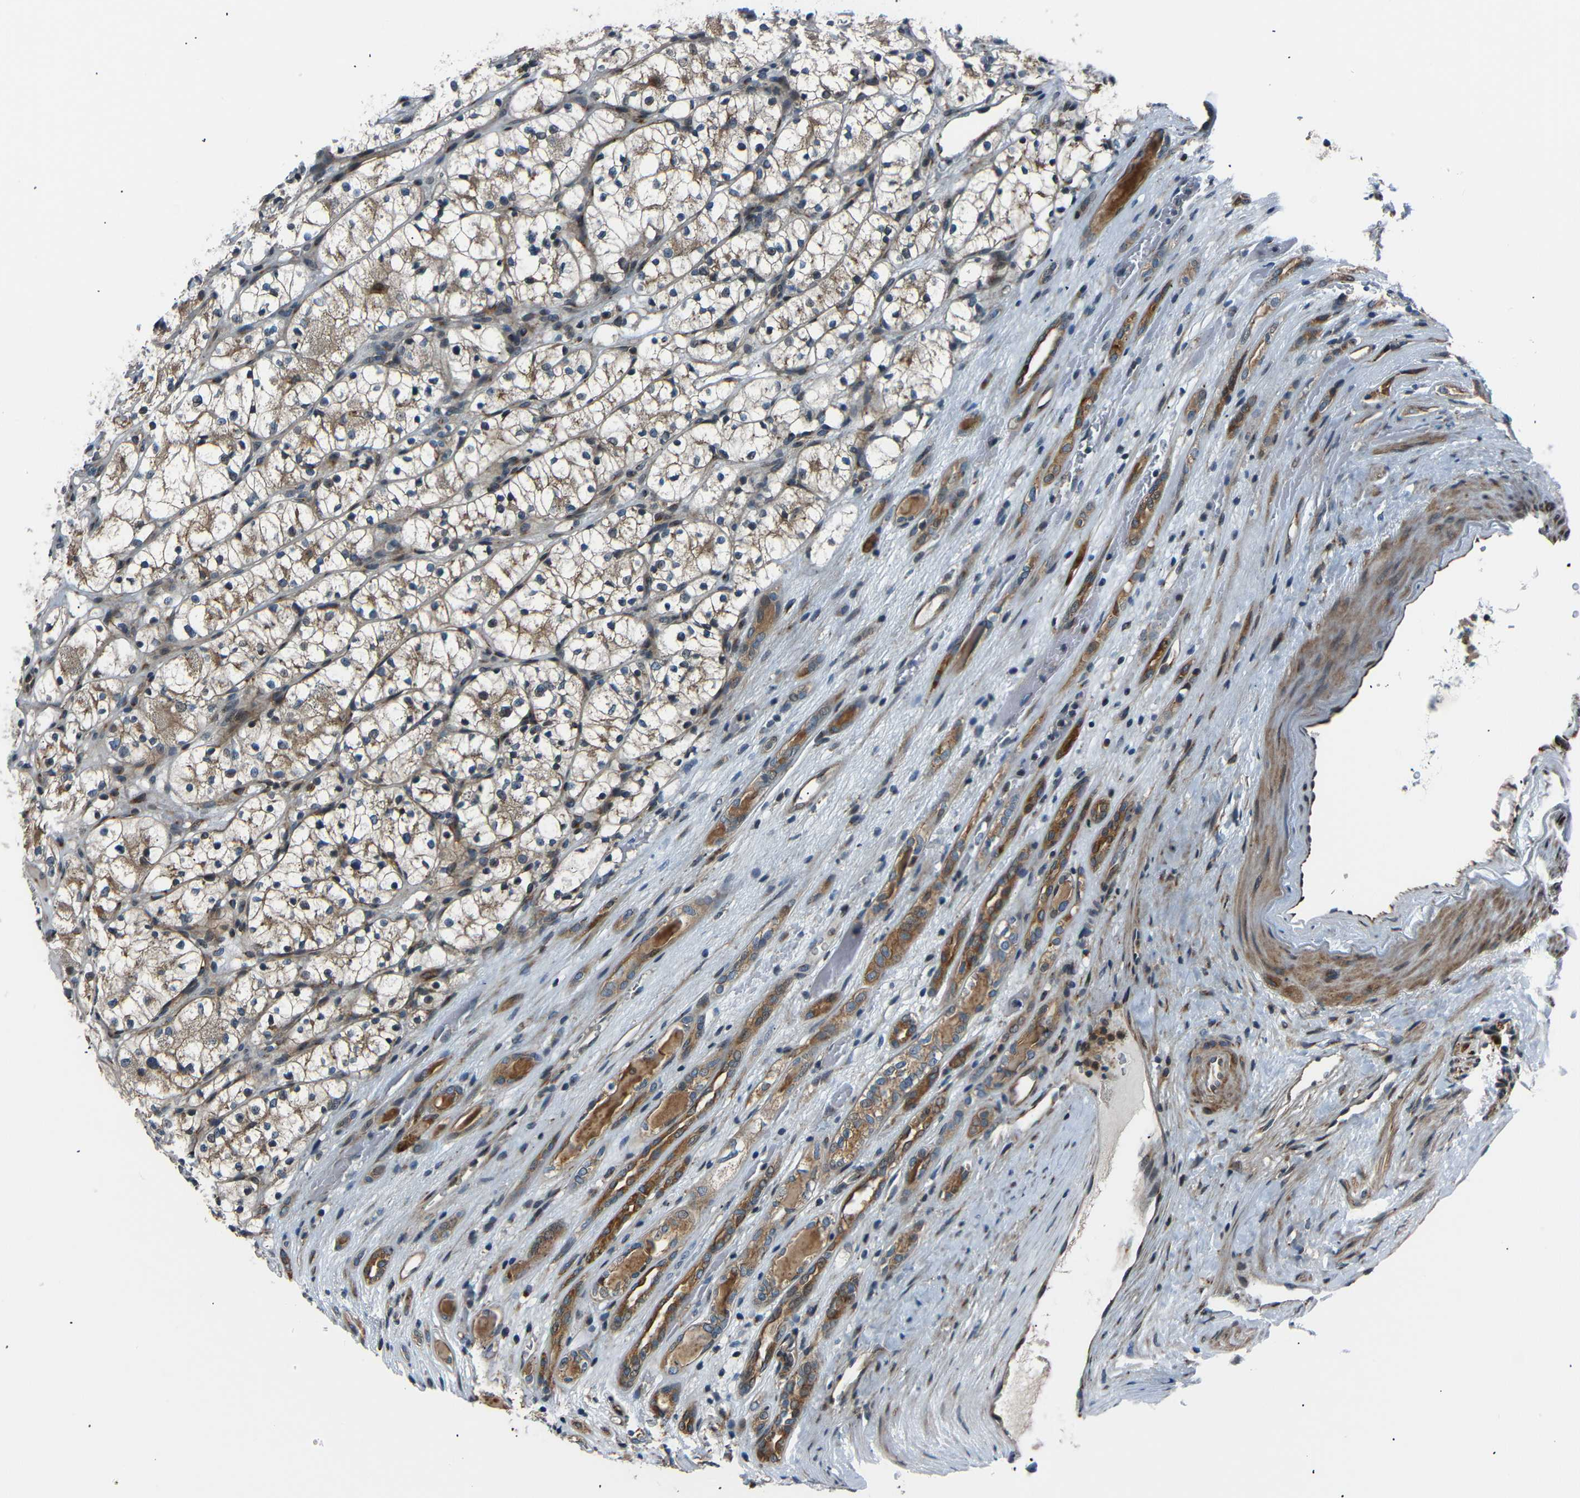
{"staining": {"intensity": "weak", "quantity": "25%-75%", "location": "cytoplasmic/membranous"}, "tissue": "renal cancer", "cell_type": "Tumor cells", "image_type": "cancer", "snomed": [{"axis": "morphology", "description": "Adenocarcinoma, NOS"}, {"axis": "topography", "description": "Kidney"}], "caption": "A low amount of weak cytoplasmic/membranous expression is appreciated in approximately 25%-75% of tumor cells in adenocarcinoma (renal) tissue.", "gene": "AKAP9", "patient": {"sex": "female", "age": 60}}